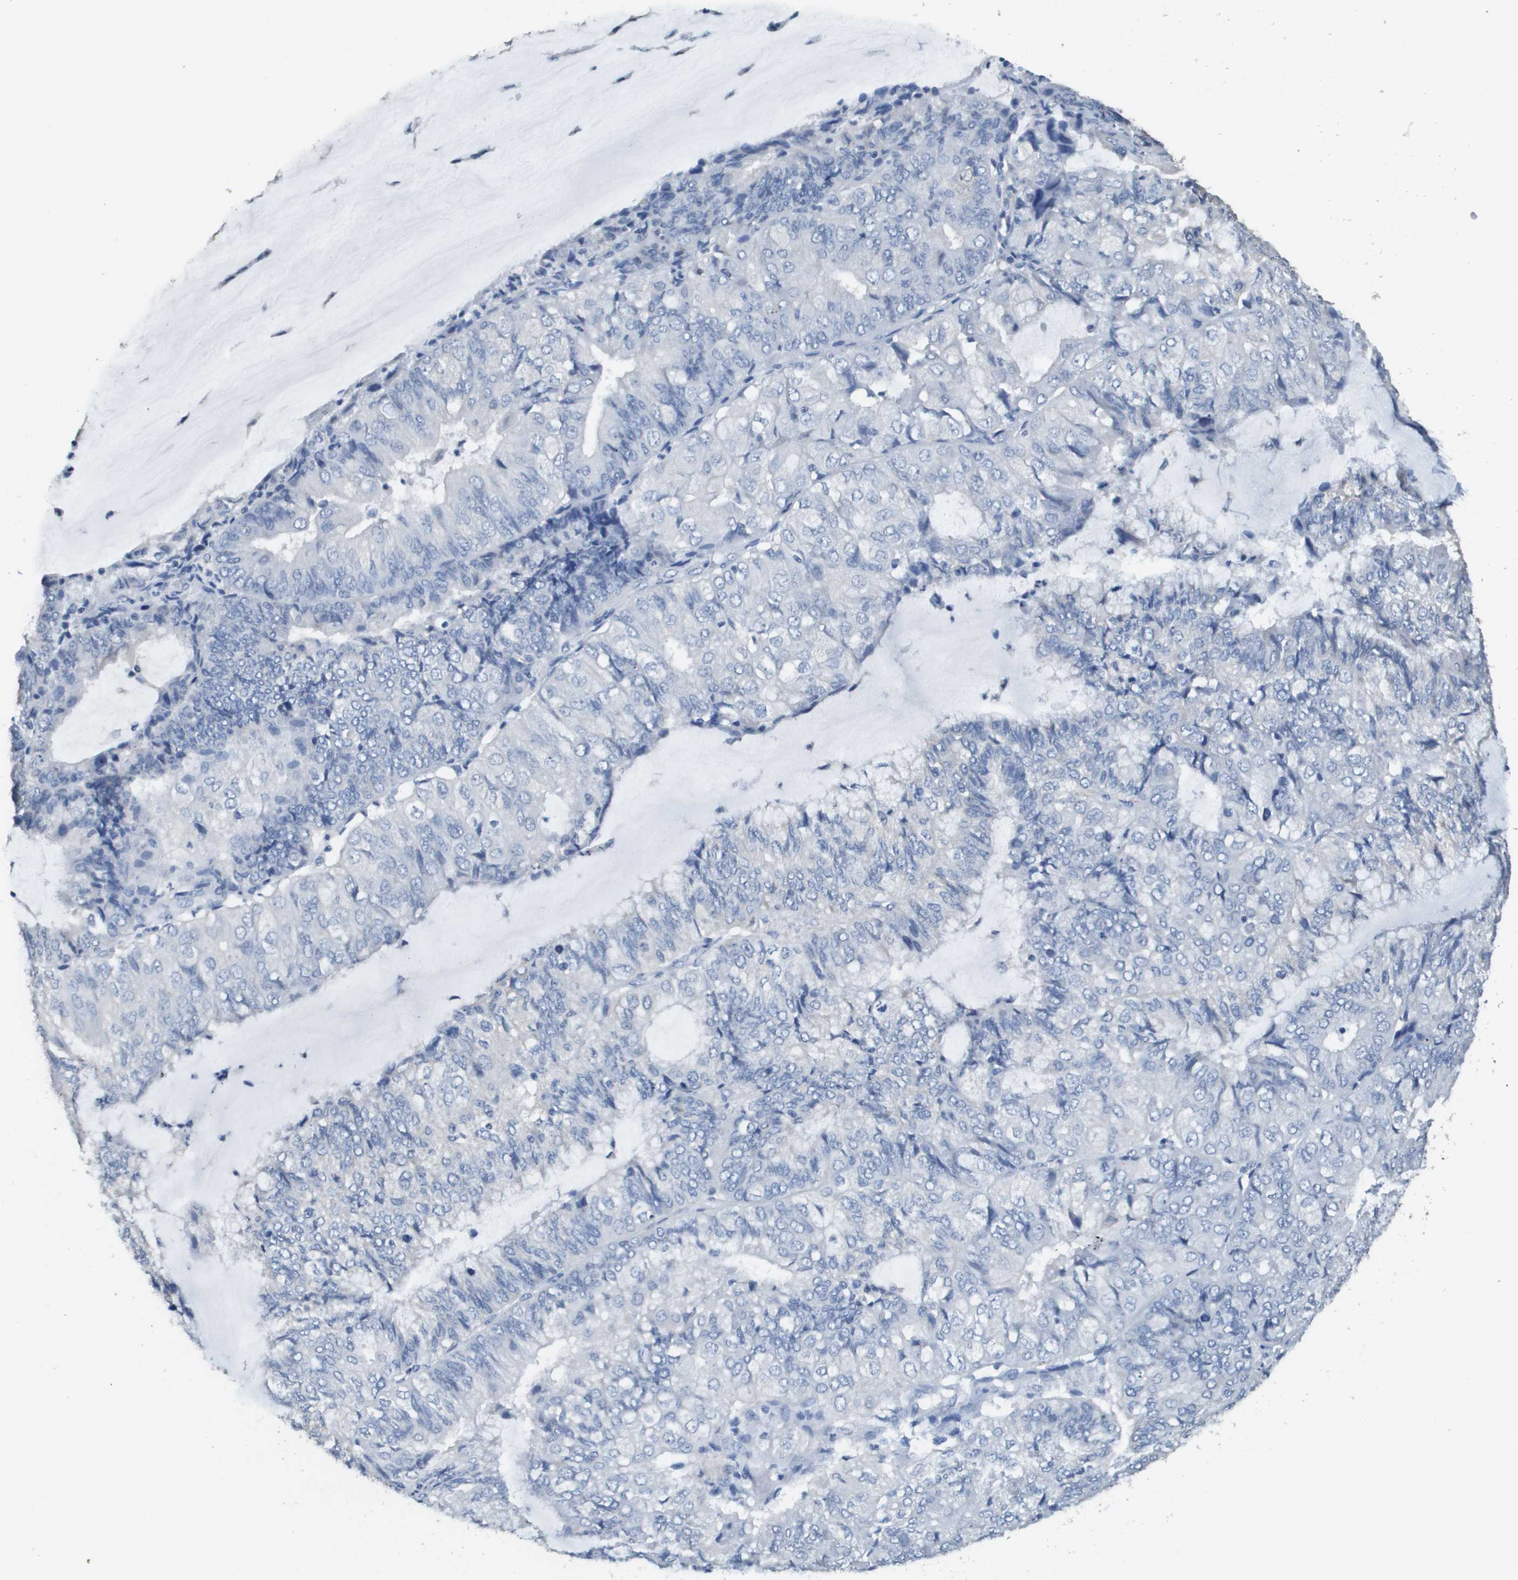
{"staining": {"intensity": "negative", "quantity": "none", "location": "none"}, "tissue": "endometrial cancer", "cell_type": "Tumor cells", "image_type": "cancer", "snomed": [{"axis": "morphology", "description": "Adenocarcinoma, NOS"}, {"axis": "topography", "description": "Endometrium"}], "caption": "An image of endometrial cancer (adenocarcinoma) stained for a protein reveals no brown staining in tumor cells.", "gene": "MT3", "patient": {"sex": "female", "age": 81}}